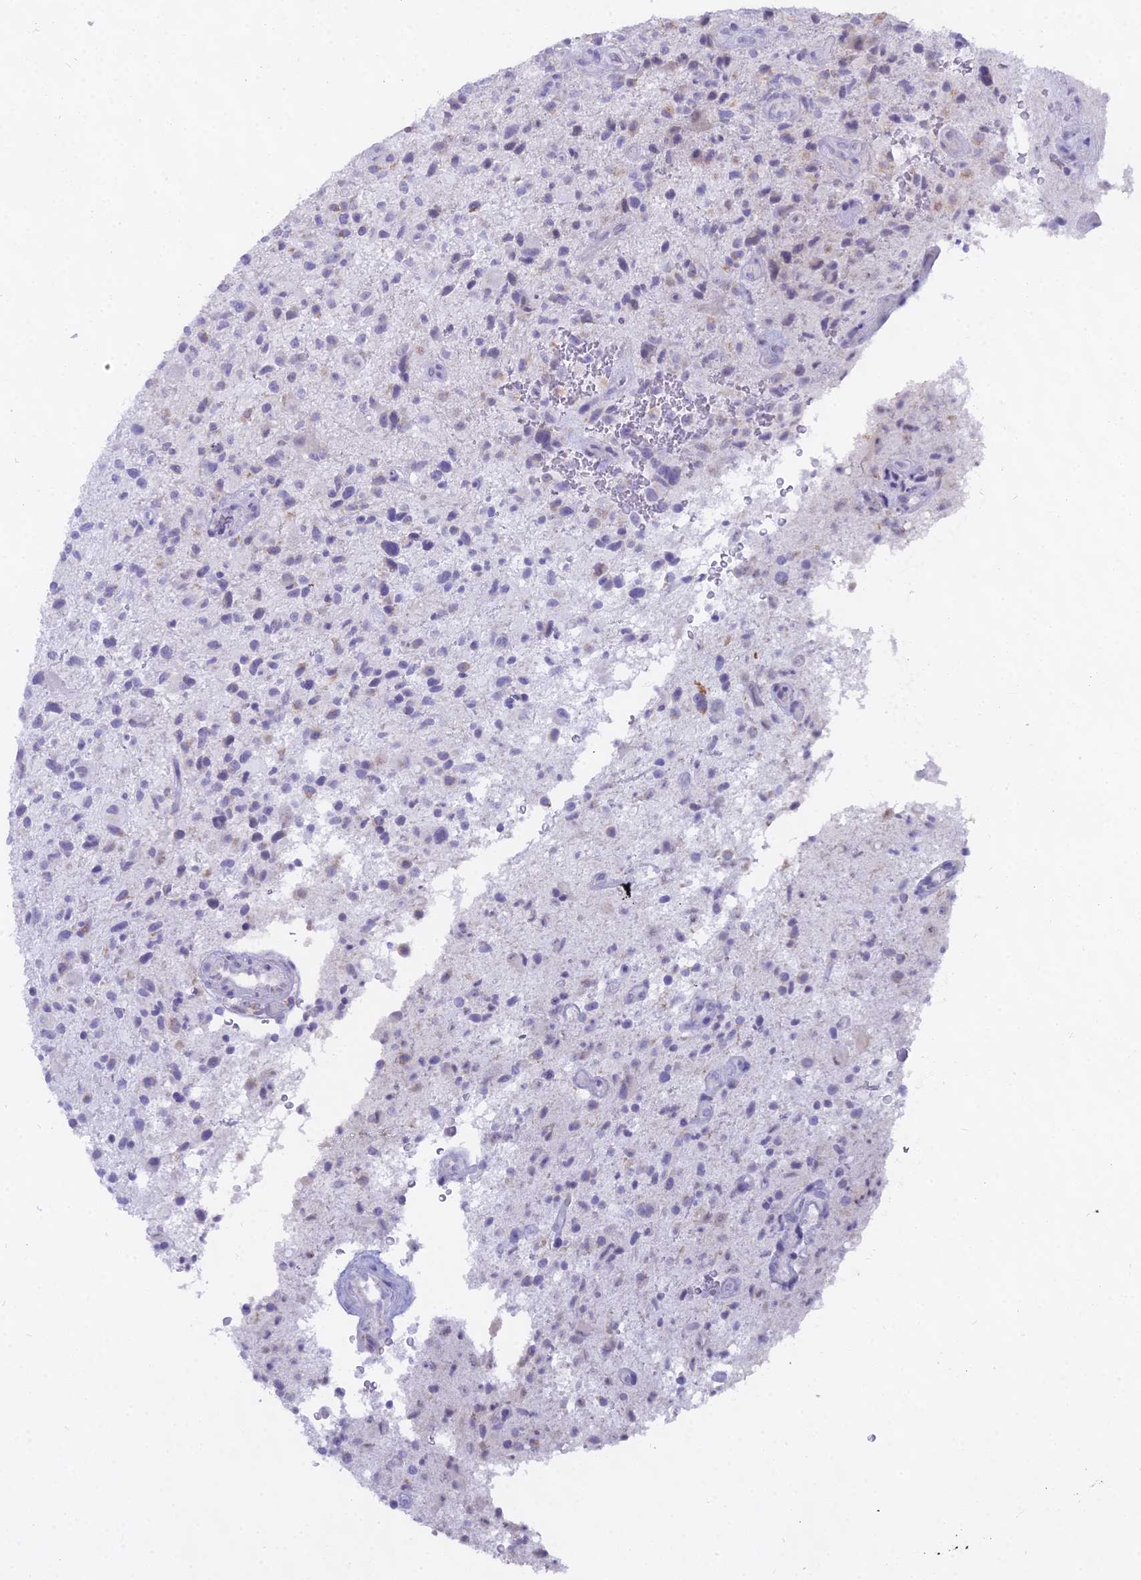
{"staining": {"intensity": "negative", "quantity": "none", "location": "none"}, "tissue": "glioma", "cell_type": "Tumor cells", "image_type": "cancer", "snomed": [{"axis": "morphology", "description": "Glioma, malignant, High grade"}, {"axis": "topography", "description": "Brain"}], "caption": "The histopathology image exhibits no significant expression in tumor cells of high-grade glioma (malignant). The staining was performed using DAB (3,3'-diaminobenzidine) to visualize the protein expression in brown, while the nuclei were stained in blue with hematoxylin (Magnification: 20x).", "gene": "CGB2", "patient": {"sex": "male", "age": 47}}